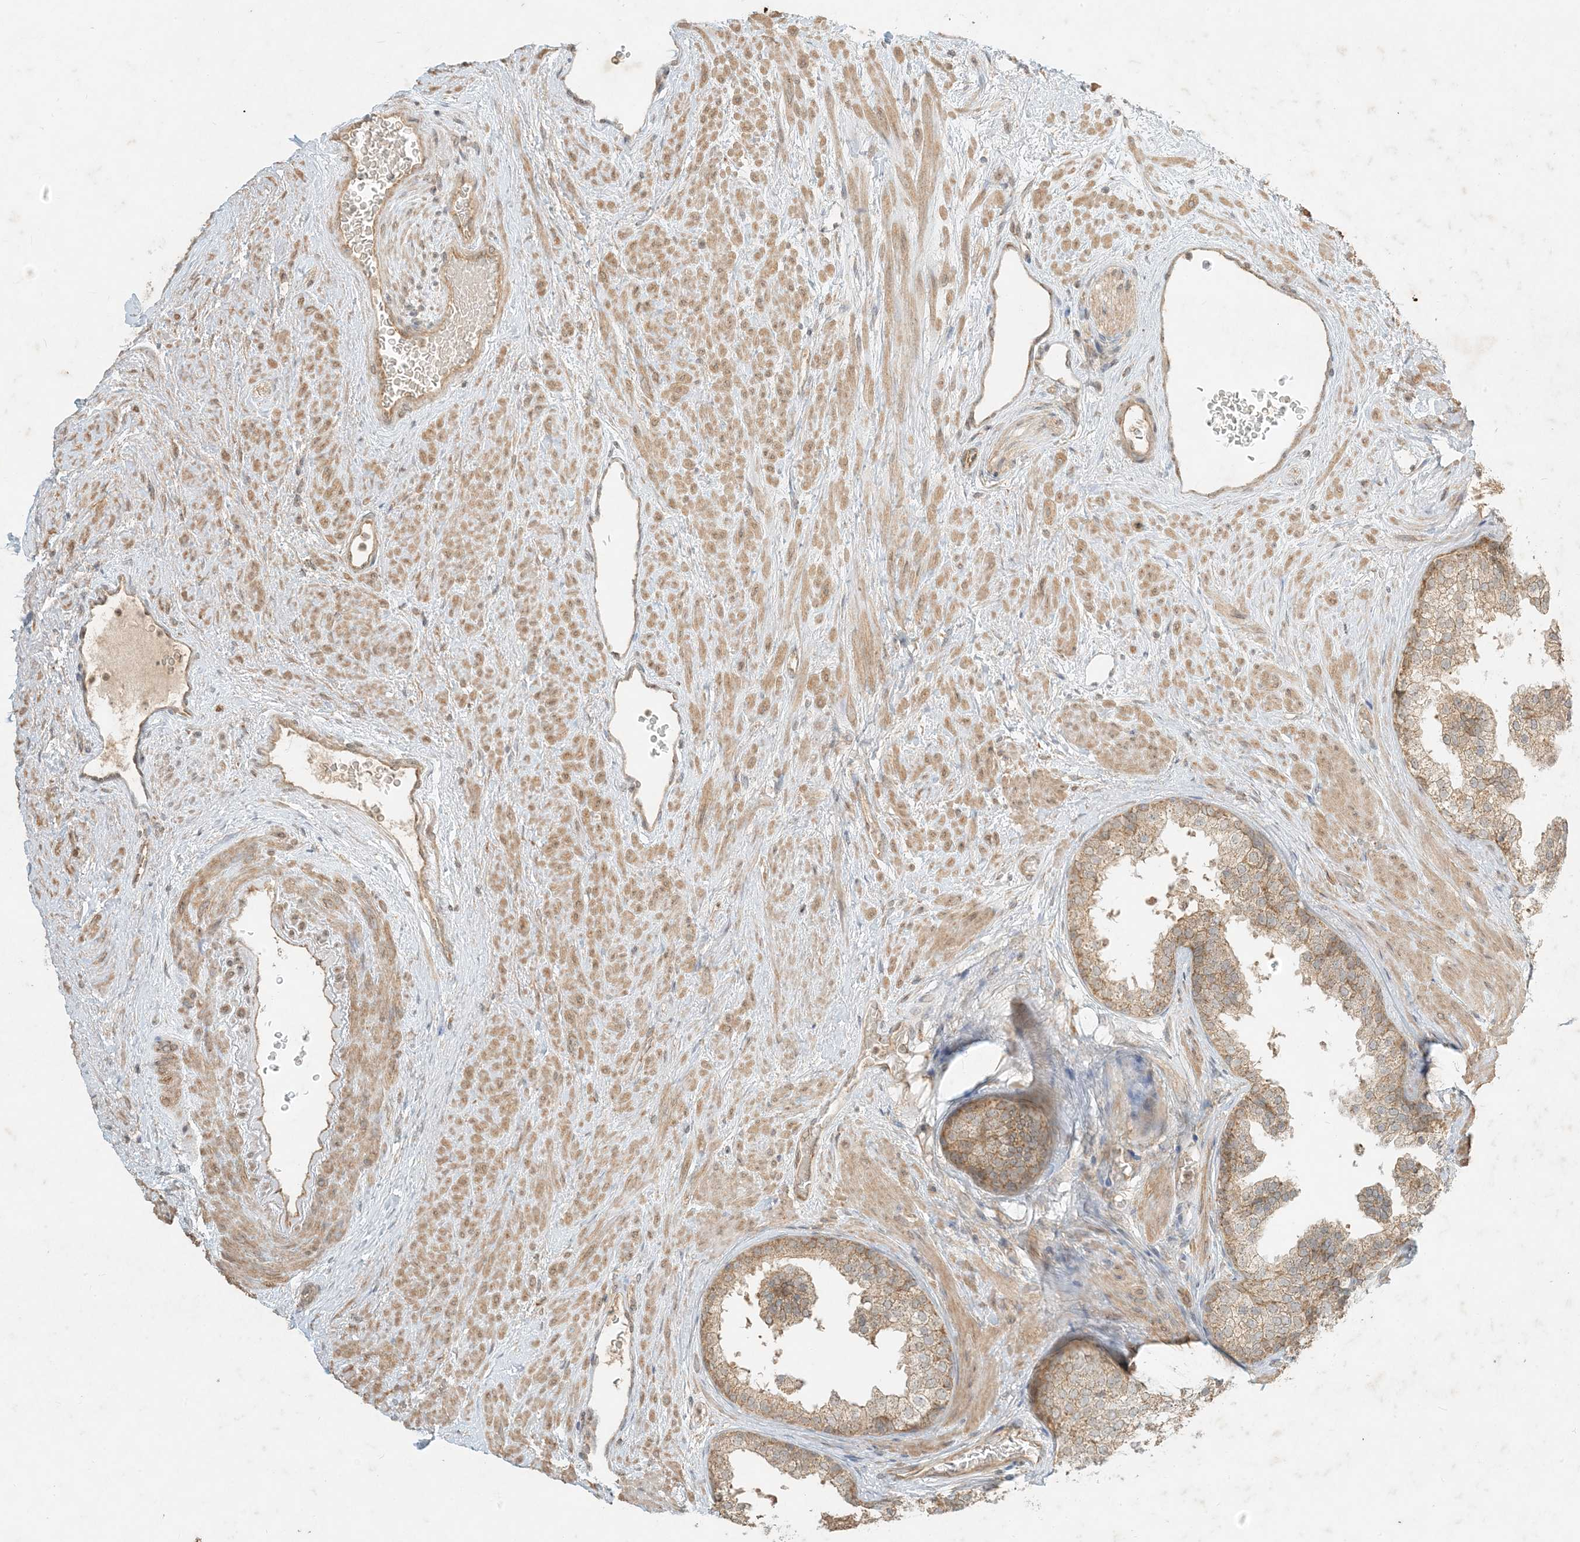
{"staining": {"intensity": "moderate", "quantity": ">75%", "location": "cytoplasmic/membranous"}, "tissue": "prostate", "cell_type": "Glandular cells", "image_type": "normal", "snomed": [{"axis": "morphology", "description": "Normal tissue, NOS"}, {"axis": "topography", "description": "Prostate"}], "caption": "A brown stain labels moderate cytoplasmic/membranous positivity of a protein in glandular cells of normal human prostate. The protein of interest is stained brown, and the nuclei are stained in blue (DAB (3,3'-diaminobenzidine) IHC with brightfield microscopy, high magnification).", "gene": "MCOLN1", "patient": {"sex": "male", "age": 48}}